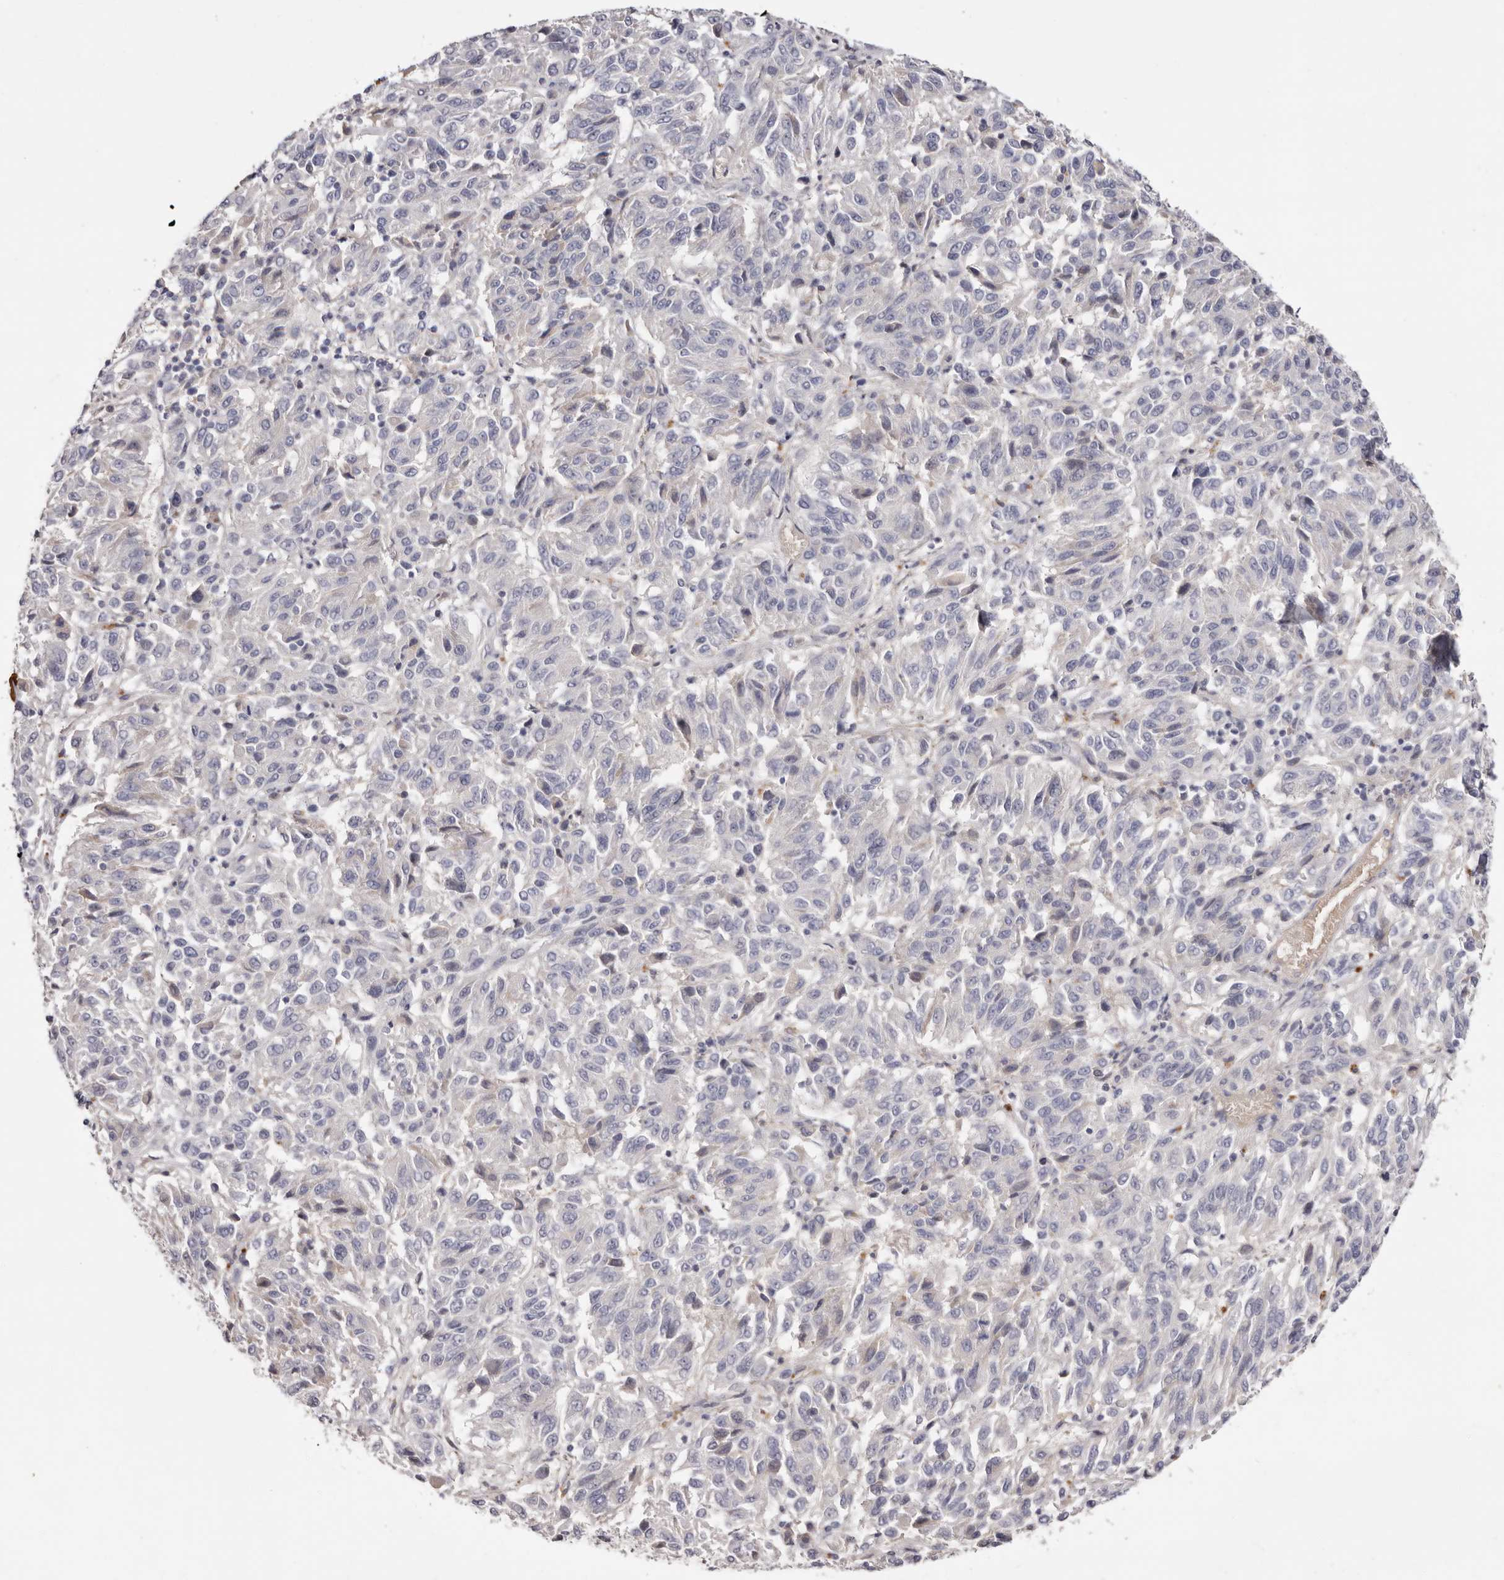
{"staining": {"intensity": "negative", "quantity": "none", "location": "none"}, "tissue": "melanoma", "cell_type": "Tumor cells", "image_type": "cancer", "snomed": [{"axis": "morphology", "description": "Malignant melanoma, NOS"}, {"axis": "topography", "description": "Skin"}], "caption": "IHC photomicrograph of malignant melanoma stained for a protein (brown), which reveals no staining in tumor cells.", "gene": "STK16", "patient": {"sex": "female", "age": 82}}